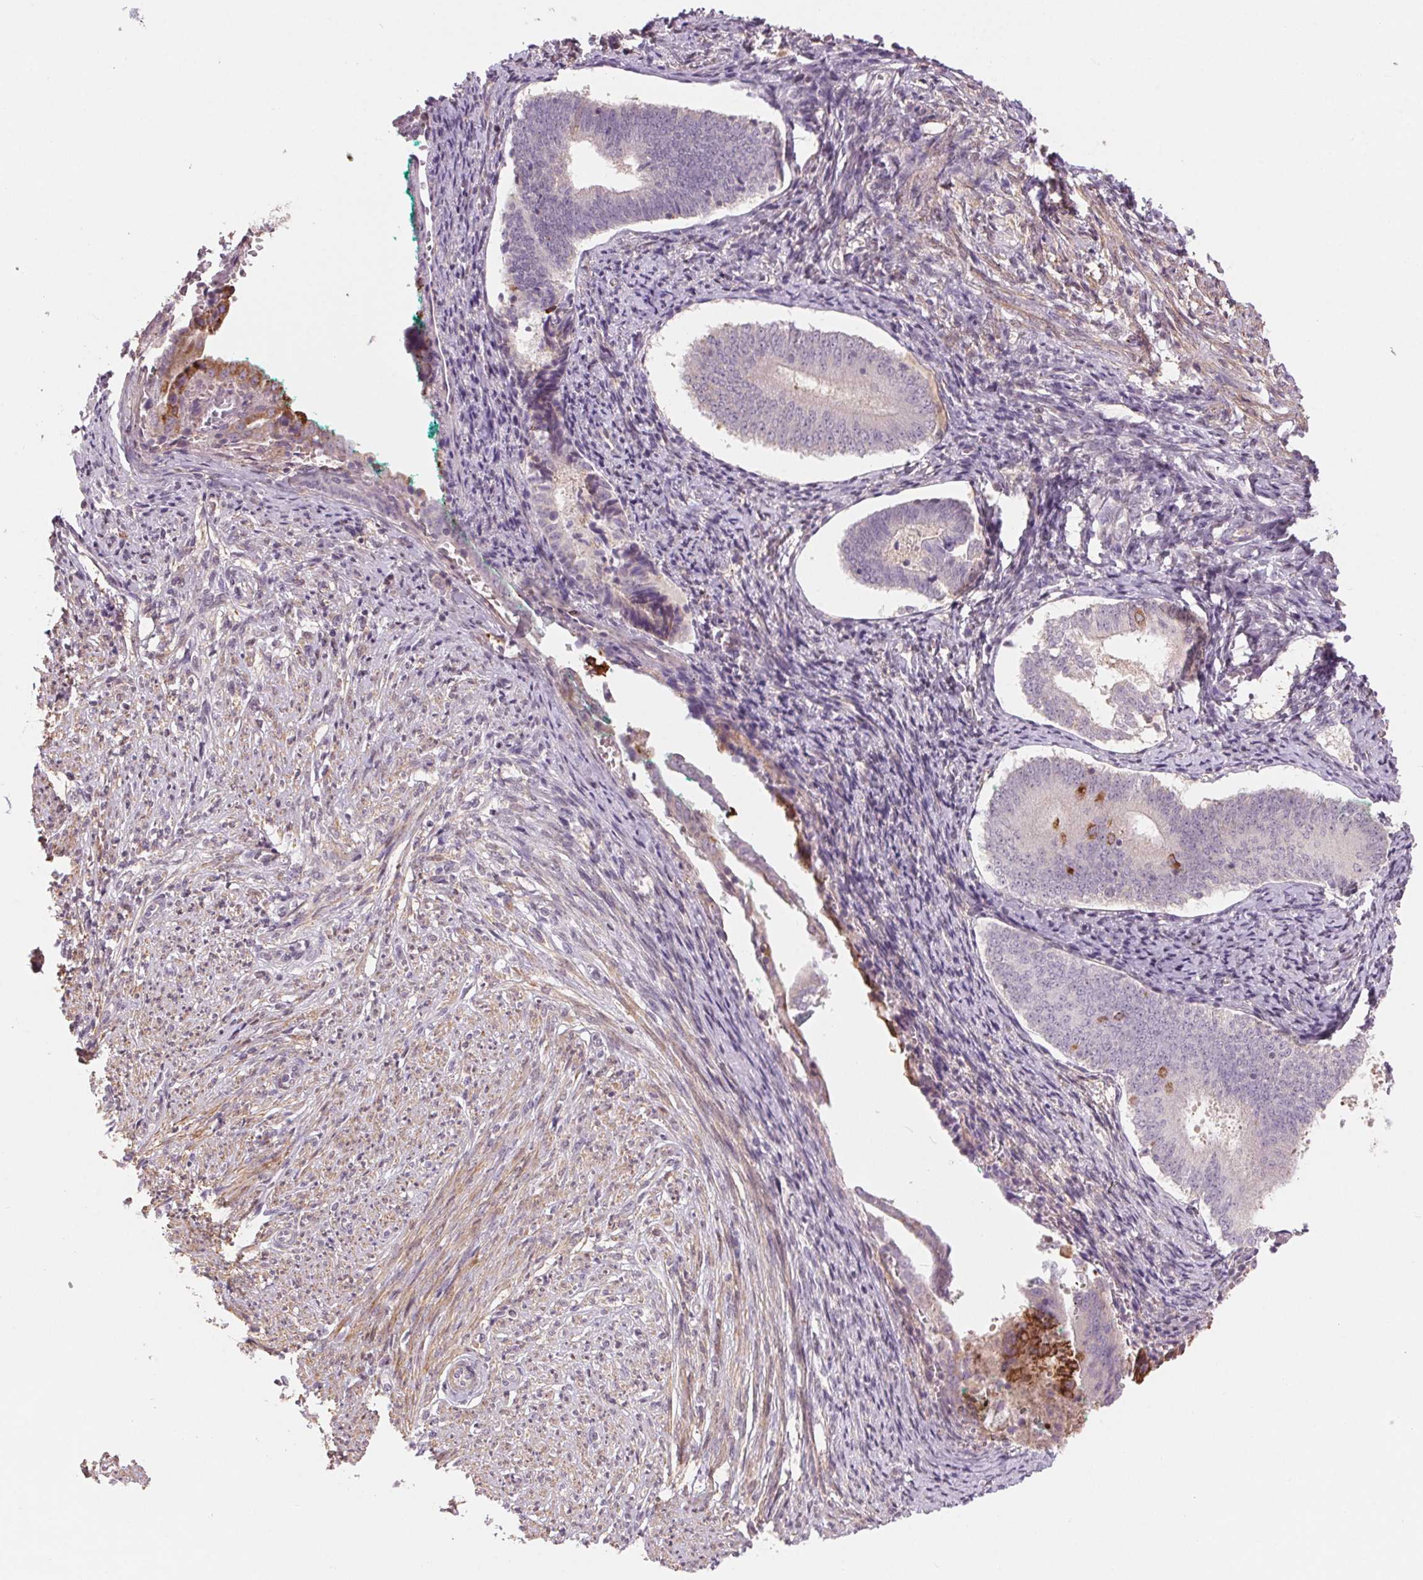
{"staining": {"intensity": "negative", "quantity": "none", "location": "none"}, "tissue": "endometrium", "cell_type": "Cells in endometrial stroma", "image_type": "normal", "snomed": [{"axis": "morphology", "description": "Normal tissue, NOS"}, {"axis": "topography", "description": "Endometrium"}], "caption": "A high-resolution histopathology image shows immunohistochemistry staining of benign endometrium, which reveals no significant positivity in cells in endometrial stroma.", "gene": "HHLA2", "patient": {"sex": "female", "age": 50}}